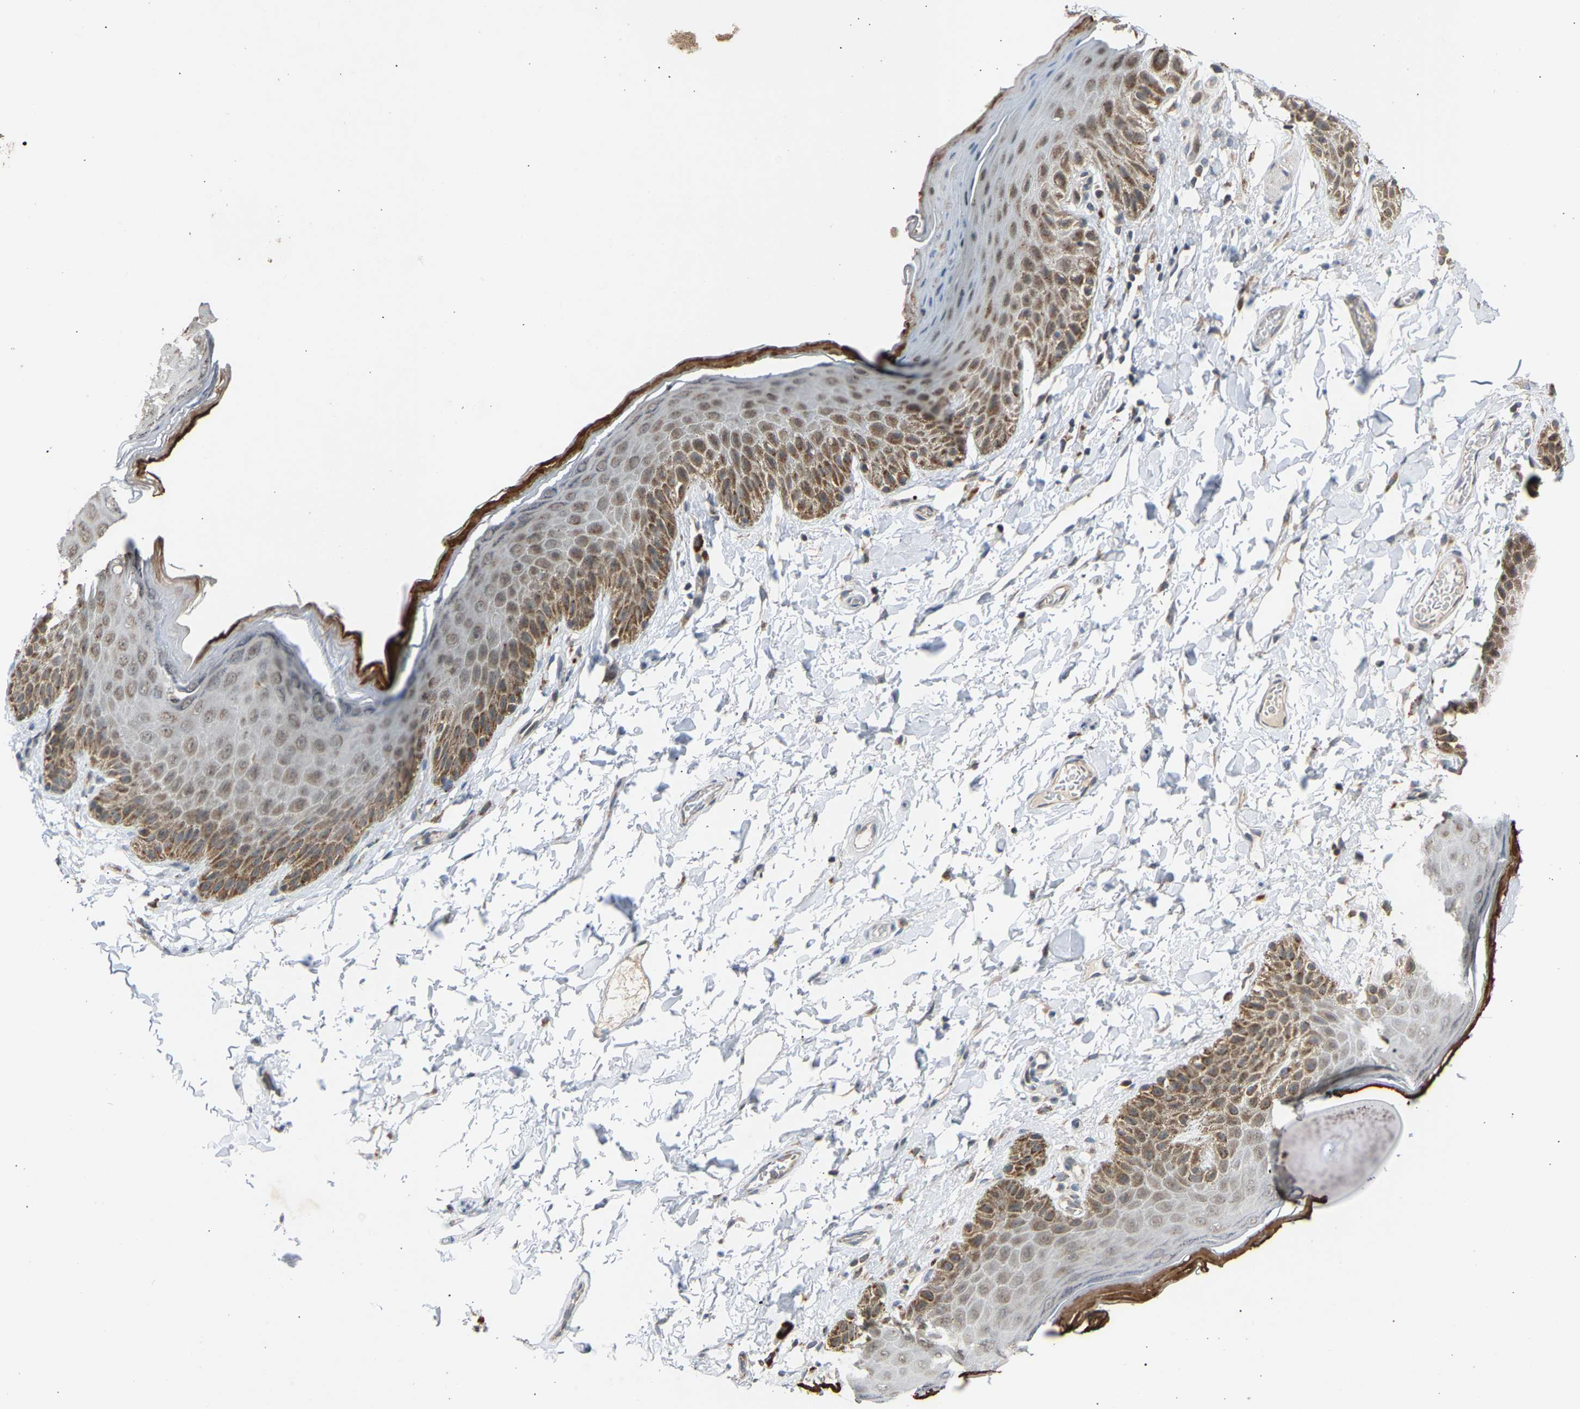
{"staining": {"intensity": "moderate", "quantity": "<25%", "location": "cytoplasmic/membranous"}, "tissue": "skin", "cell_type": "Epidermal cells", "image_type": "normal", "snomed": [{"axis": "morphology", "description": "Normal tissue, NOS"}, {"axis": "topography", "description": "Anal"}], "caption": "Immunohistochemistry (IHC) histopathology image of normal skin: human skin stained using IHC demonstrates low levels of moderate protein expression localized specifically in the cytoplasmic/membranous of epidermal cells, appearing as a cytoplasmic/membranous brown color.", "gene": "SLIRP", "patient": {"sex": "male", "age": 44}}